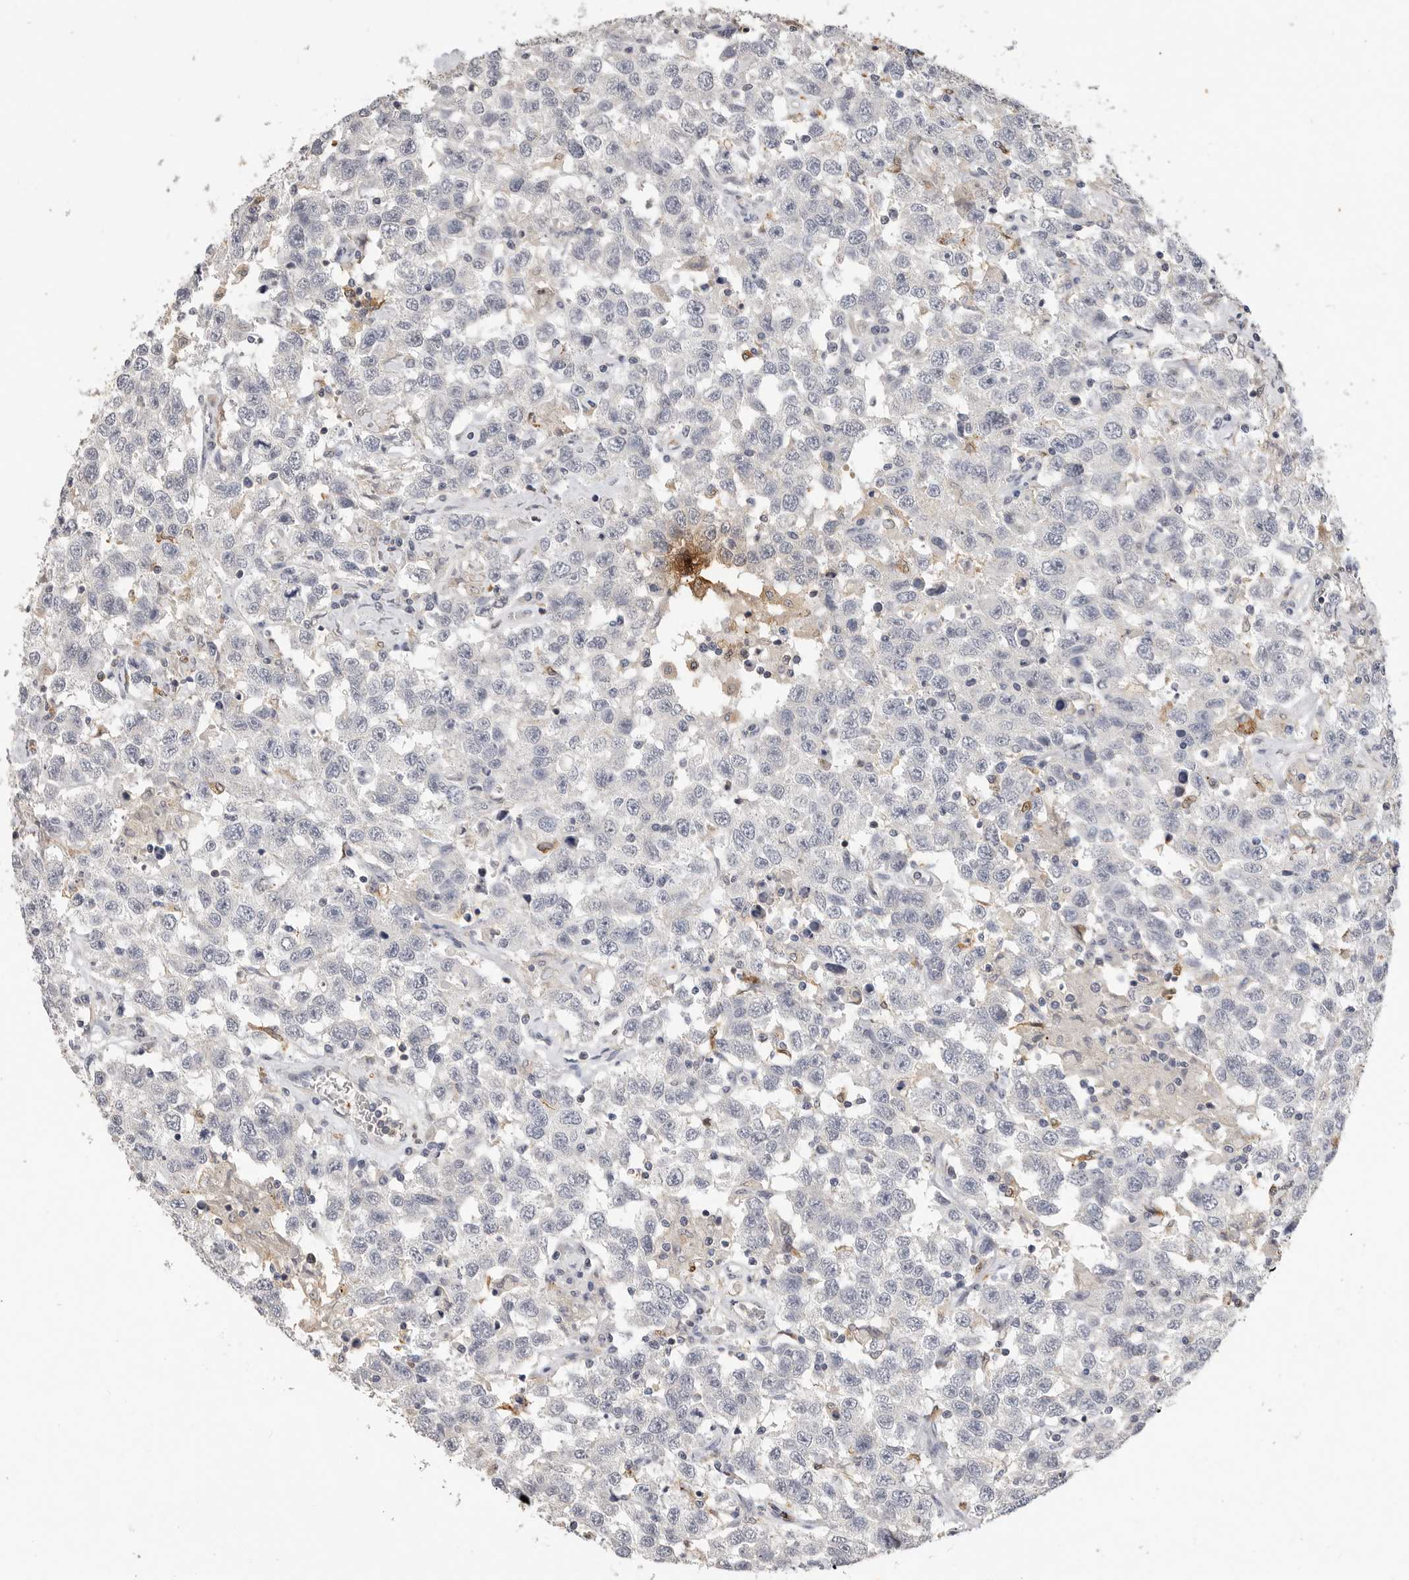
{"staining": {"intensity": "negative", "quantity": "none", "location": "none"}, "tissue": "testis cancer", "cell_type": "Tumor cells", "image_type": "cancer", "snomed": [{"axis": "morphology", "description": "Seminoma, NOS"}, {"axis": "topography", "description": "Testis"}], "caption": "Immunohistochemistry (IHC) image of human seminoma (testis) stained for a protein (brown), which shows no staining in tumor cells.", "gene": "LTBR", "patient": {"sex": "male", "age": 41}}